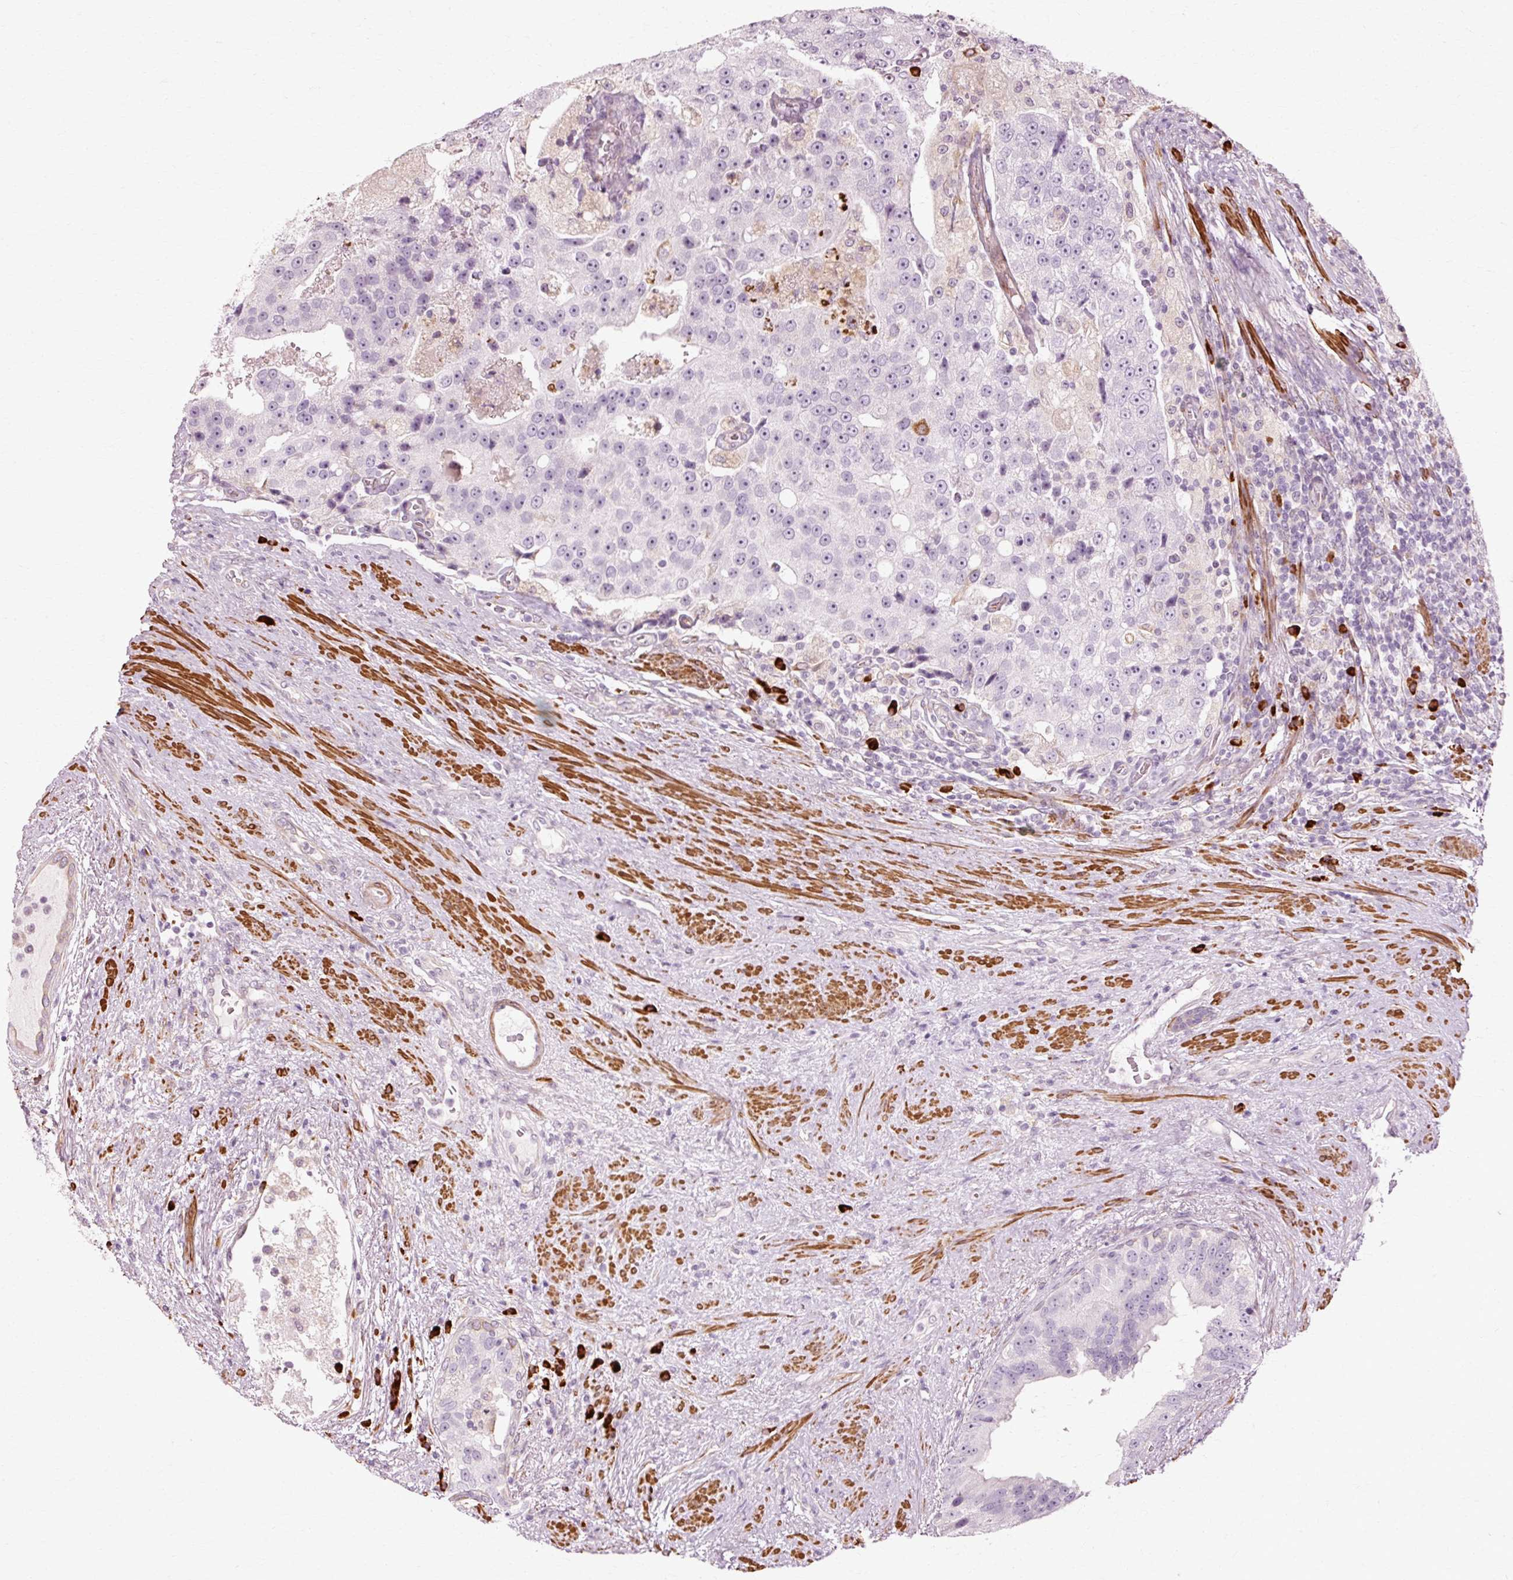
{"staining": {"intensity": "negative", "quantity": "none", "location": "none"}, "tissue": "prostate cancer", "cell_type": "Tumor cells", "image_type": "cancer", "snomed": [{"axis": "morphology", "description": "Adenocarcinoma, High grade"}, {"axis": "topography", "description": "Prostate"}], "caption": "There is no significant expression in tumor cells of prostate cancer.", "gene": "RGPD5", "patient": {"sex": "male", "age": 70}}